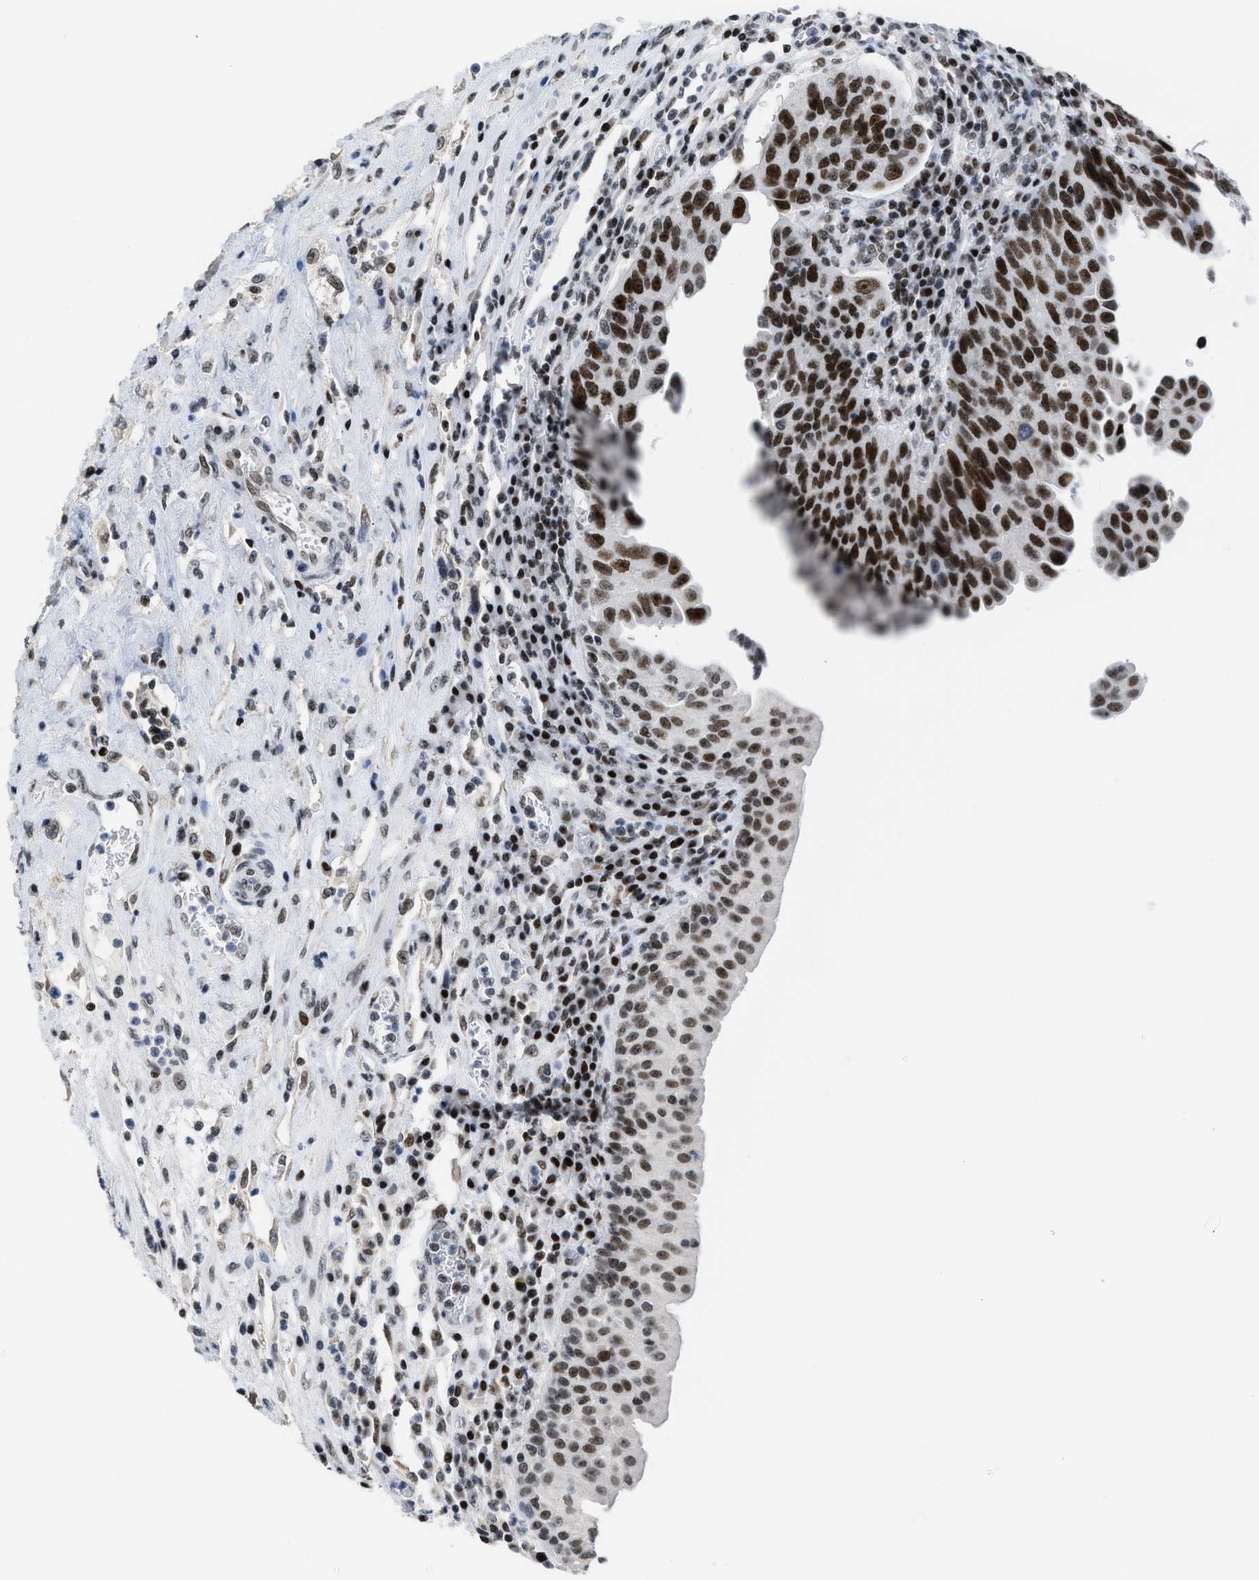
{"staining": {"intensity": "strong", "quantity": ">75%", "location": "nuclear"}, "tissue": "urothelial cancer", "cell_type": "Tumor cells", "image_type": "cancer", "snomed": [{"axis": "morphology", "description": "Urothelial carcinoma, High grade"}, {"axis": "topography", "description": "Urinary bladder"}], "caption": "Strong nuclear positivity is present in about >75% of tumor cells in urothelial cancer.", "gene": "TERF2IP", "patient": {"sex": "female", "age": 80}}